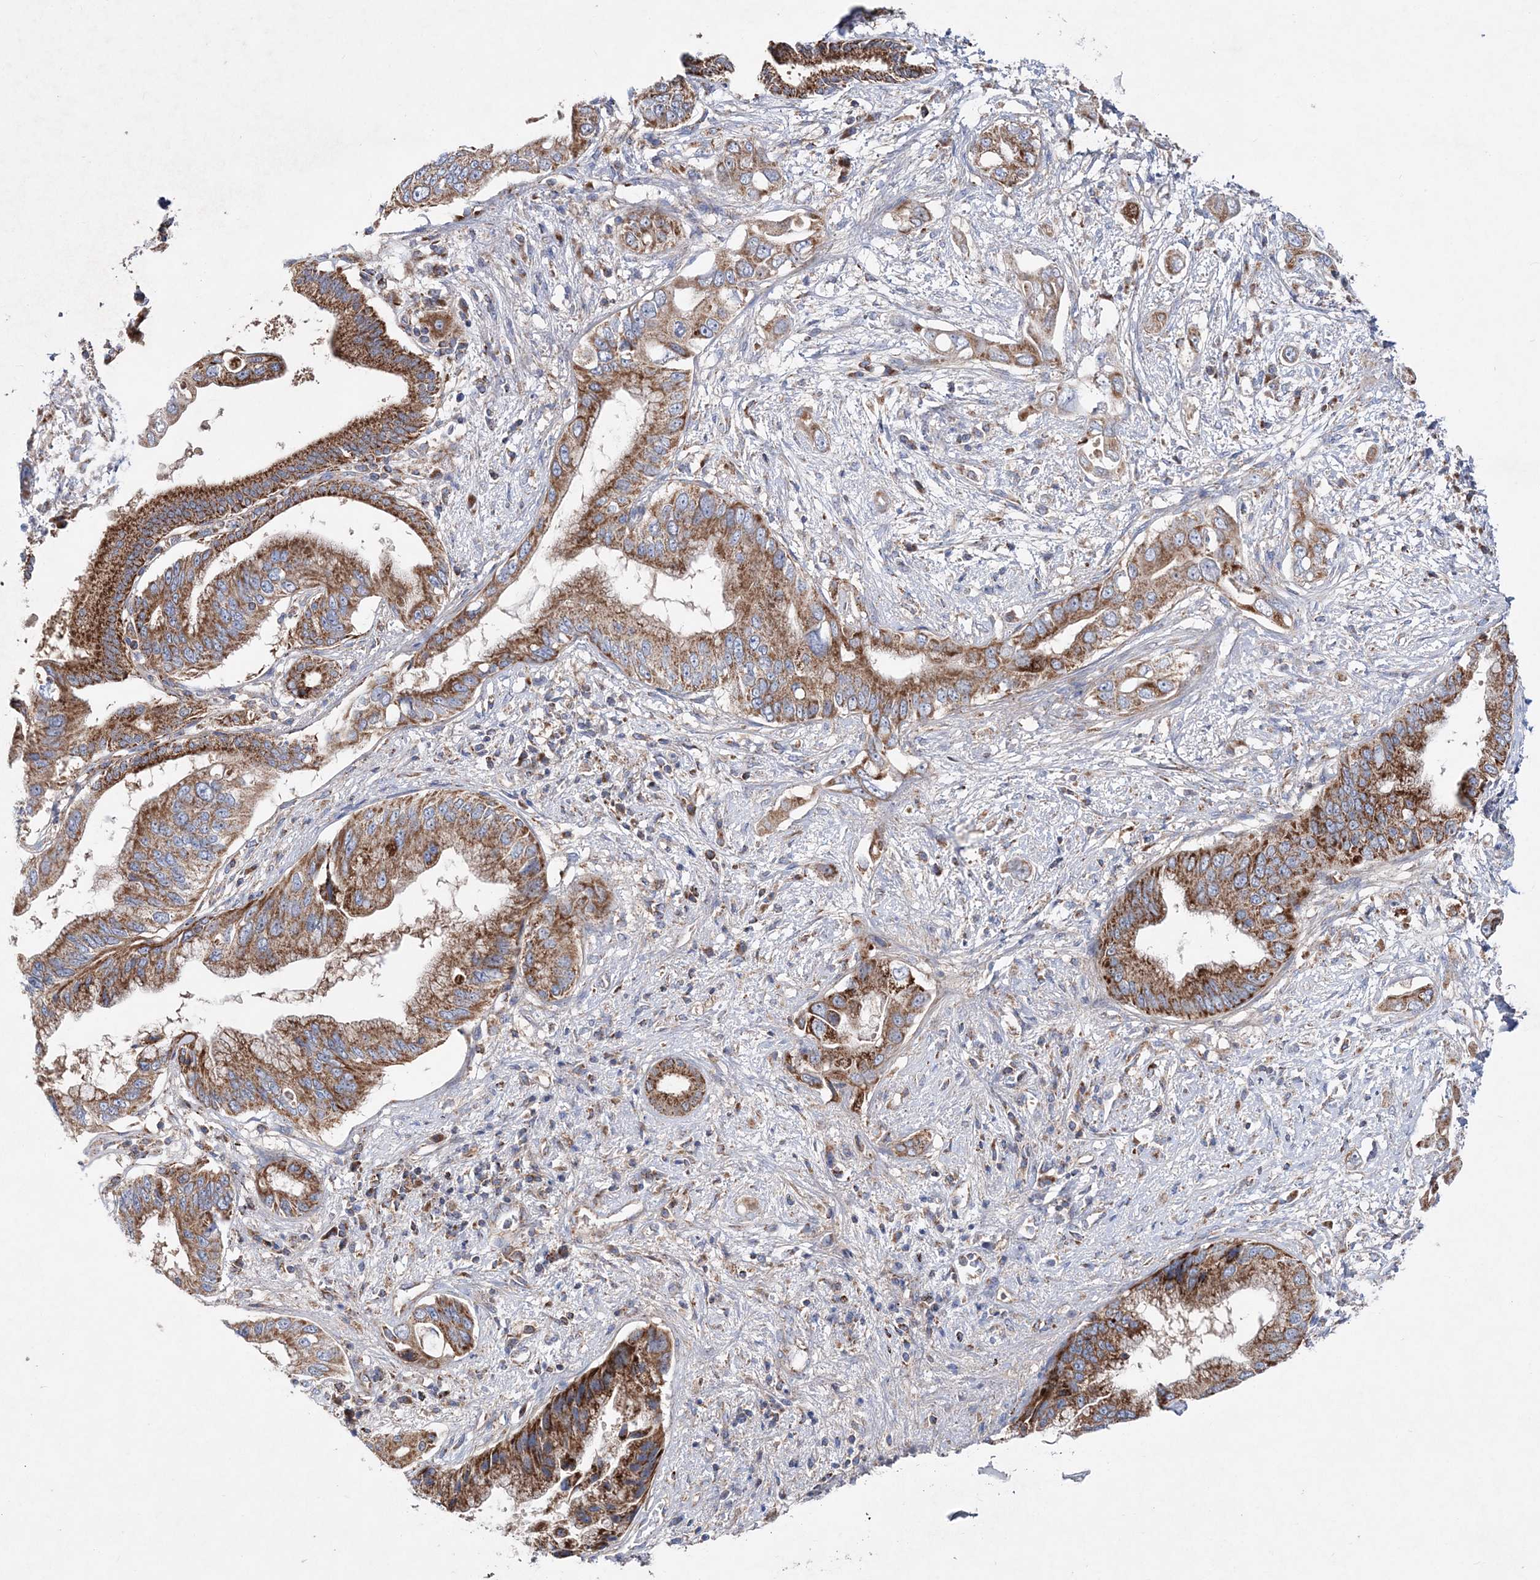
{"staining": {"intensity": "strong", "quantity": ">75%", "location": "cytoplasmic/membranous"}, "tissue": "pancreatic cancer", "cell_type": "Tumor cells", "image_type": "cancer", "snomed": [{"axis": "morphology", "description": "Inflammation, NOS"}, {"axis": "morphology", "description": "Adenocarcinoma, NOS"}, {"axis": "topography", "description": "Pancreas"}], "caption": "DAB (3,3'-diaminobenzidine) immunohistochemical staining of human adenocarcinoma (pancreatic) demonstrates strong cytoplasmic/membranous protein staining in approximately >75% of tumor cells. (IHC, brightfield microscopy, high magnification).", "gene": "NGLY1", "patient": {"sex": "female", "age": 56}}